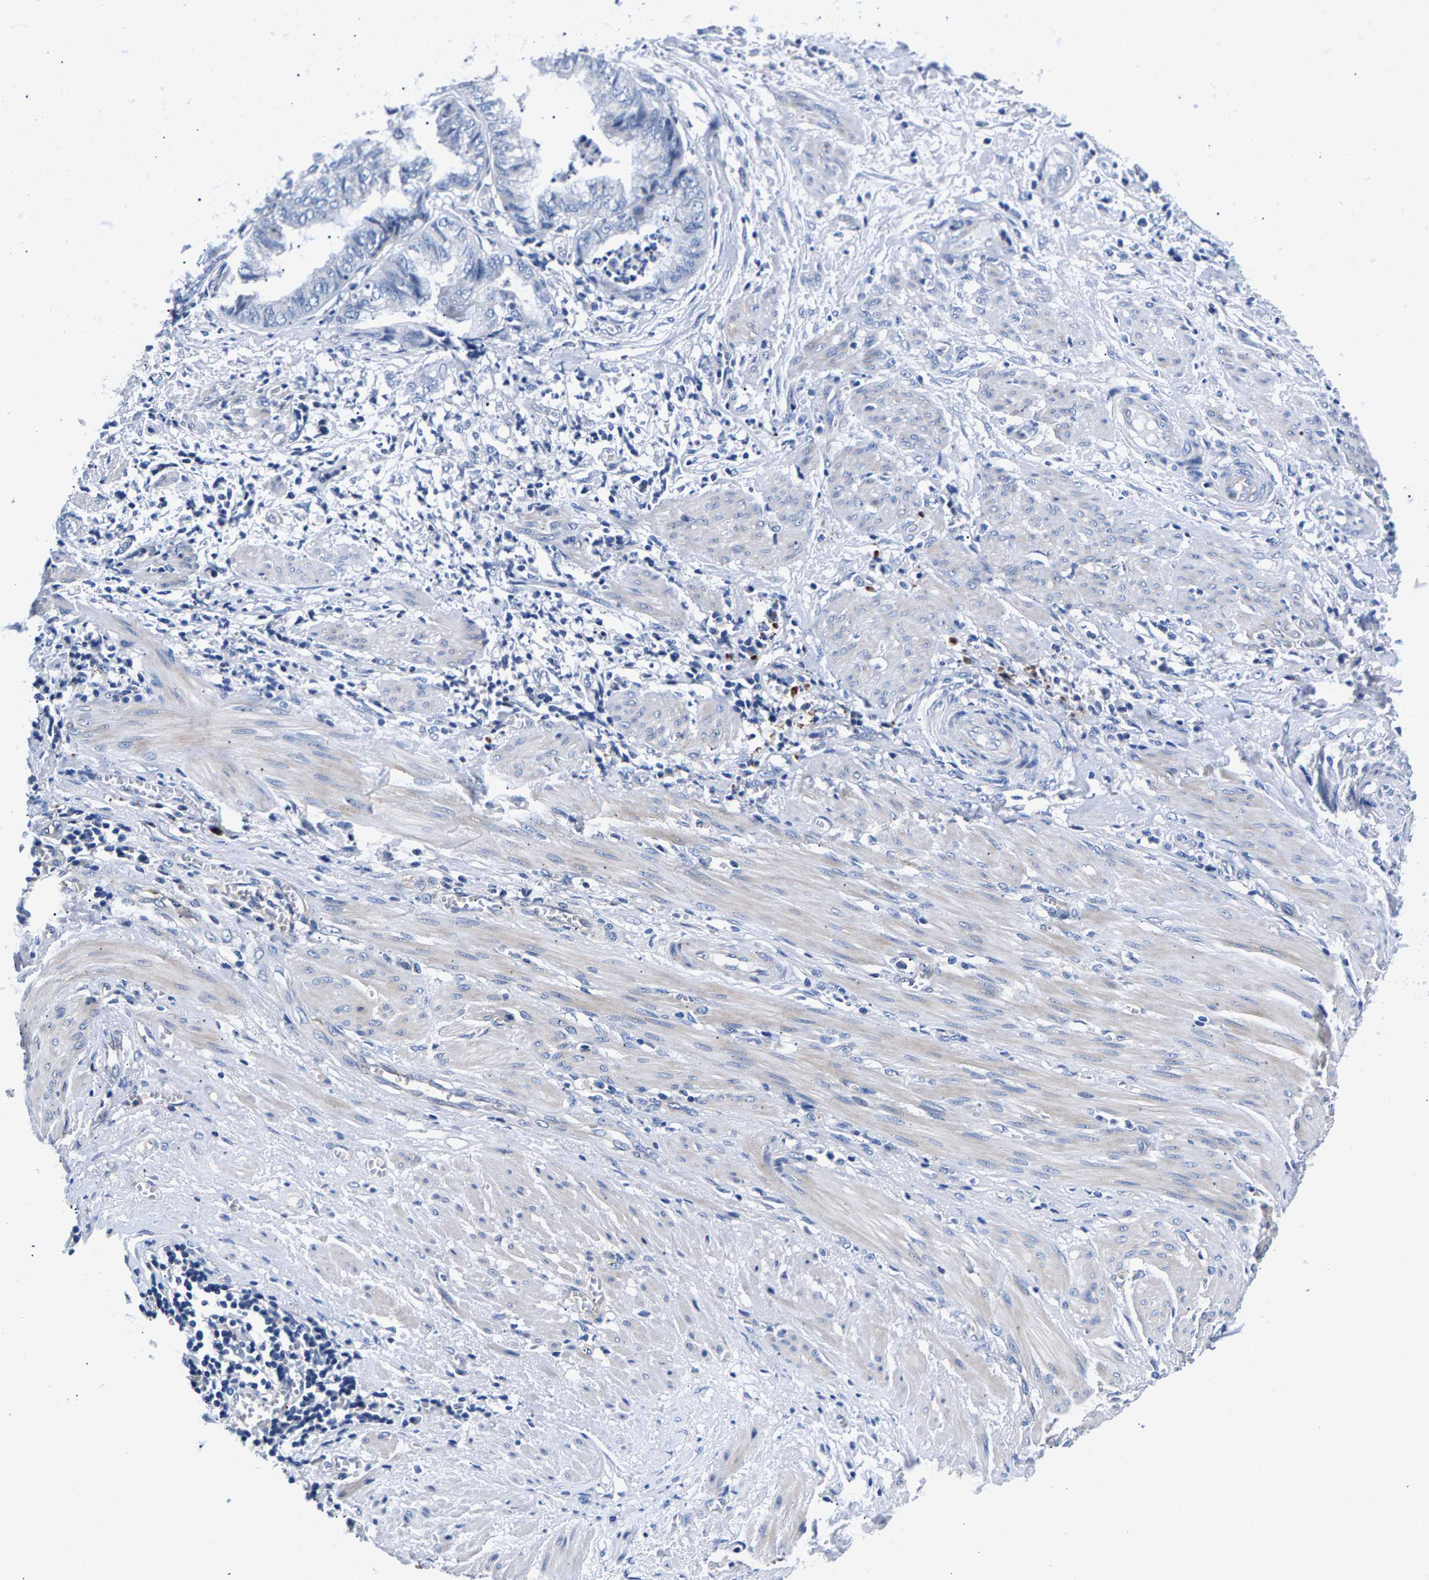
{"staining": {"intensity": "negative", "quantity": "none", "location": "none"}, "tissue": "endometrial cancer", "cell_type": "Tumor cells", "image_type": "cancer", "snomed": [{"axis": "morphology", "description": "Necrosis, NOS"}, {"axis": "morphology", "description": "Adenocarcinoma, NOS"}, {"axis": "topography", "description": "Endometrium"}], "caption": "Immunohistochemistry histopathology image of human endometrial adenocarcinoma stained for a protein (brown), which shows no expression in tumor cells.", "gene": "P2RY4", "patient": {"sex": "female", "age": 79}}